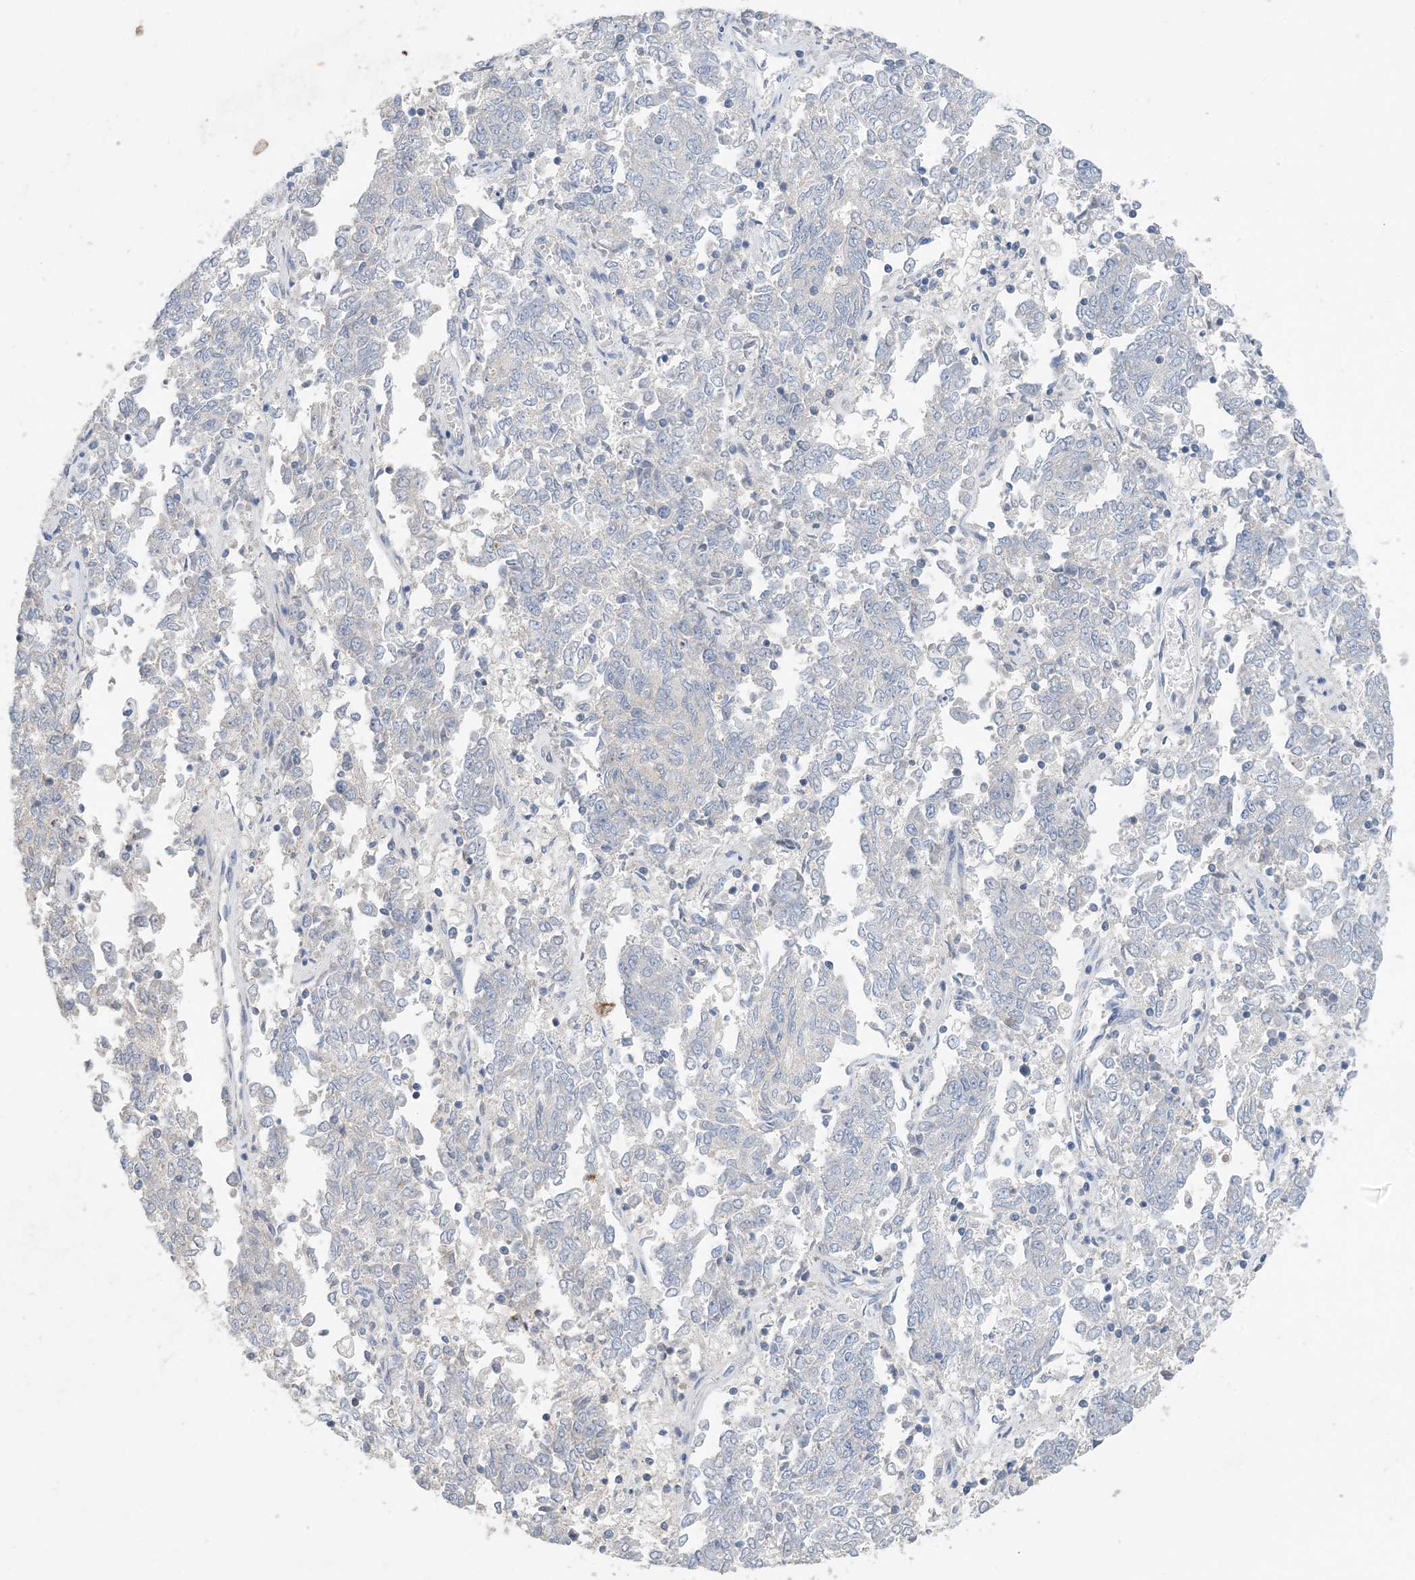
{"staining": {"intensity": "negative", "quantity": "none", "location": "none"}, "tissue": "endometrial cancer", "cell_type": "Tumor cells", "image_type": "cancer", "snomed": [{"axis": "morphology", "description": "Adenocarcinoma, NOS"}, {"axis": "topography", "description": "Endometrium"}], "caption": "Immunohistochemistry (IHC) of adenocarcinoma (endometrial) displays no staining in tumor cells.", "gene": "KPRP", "patient": {"sex": "female", "age": 80}}